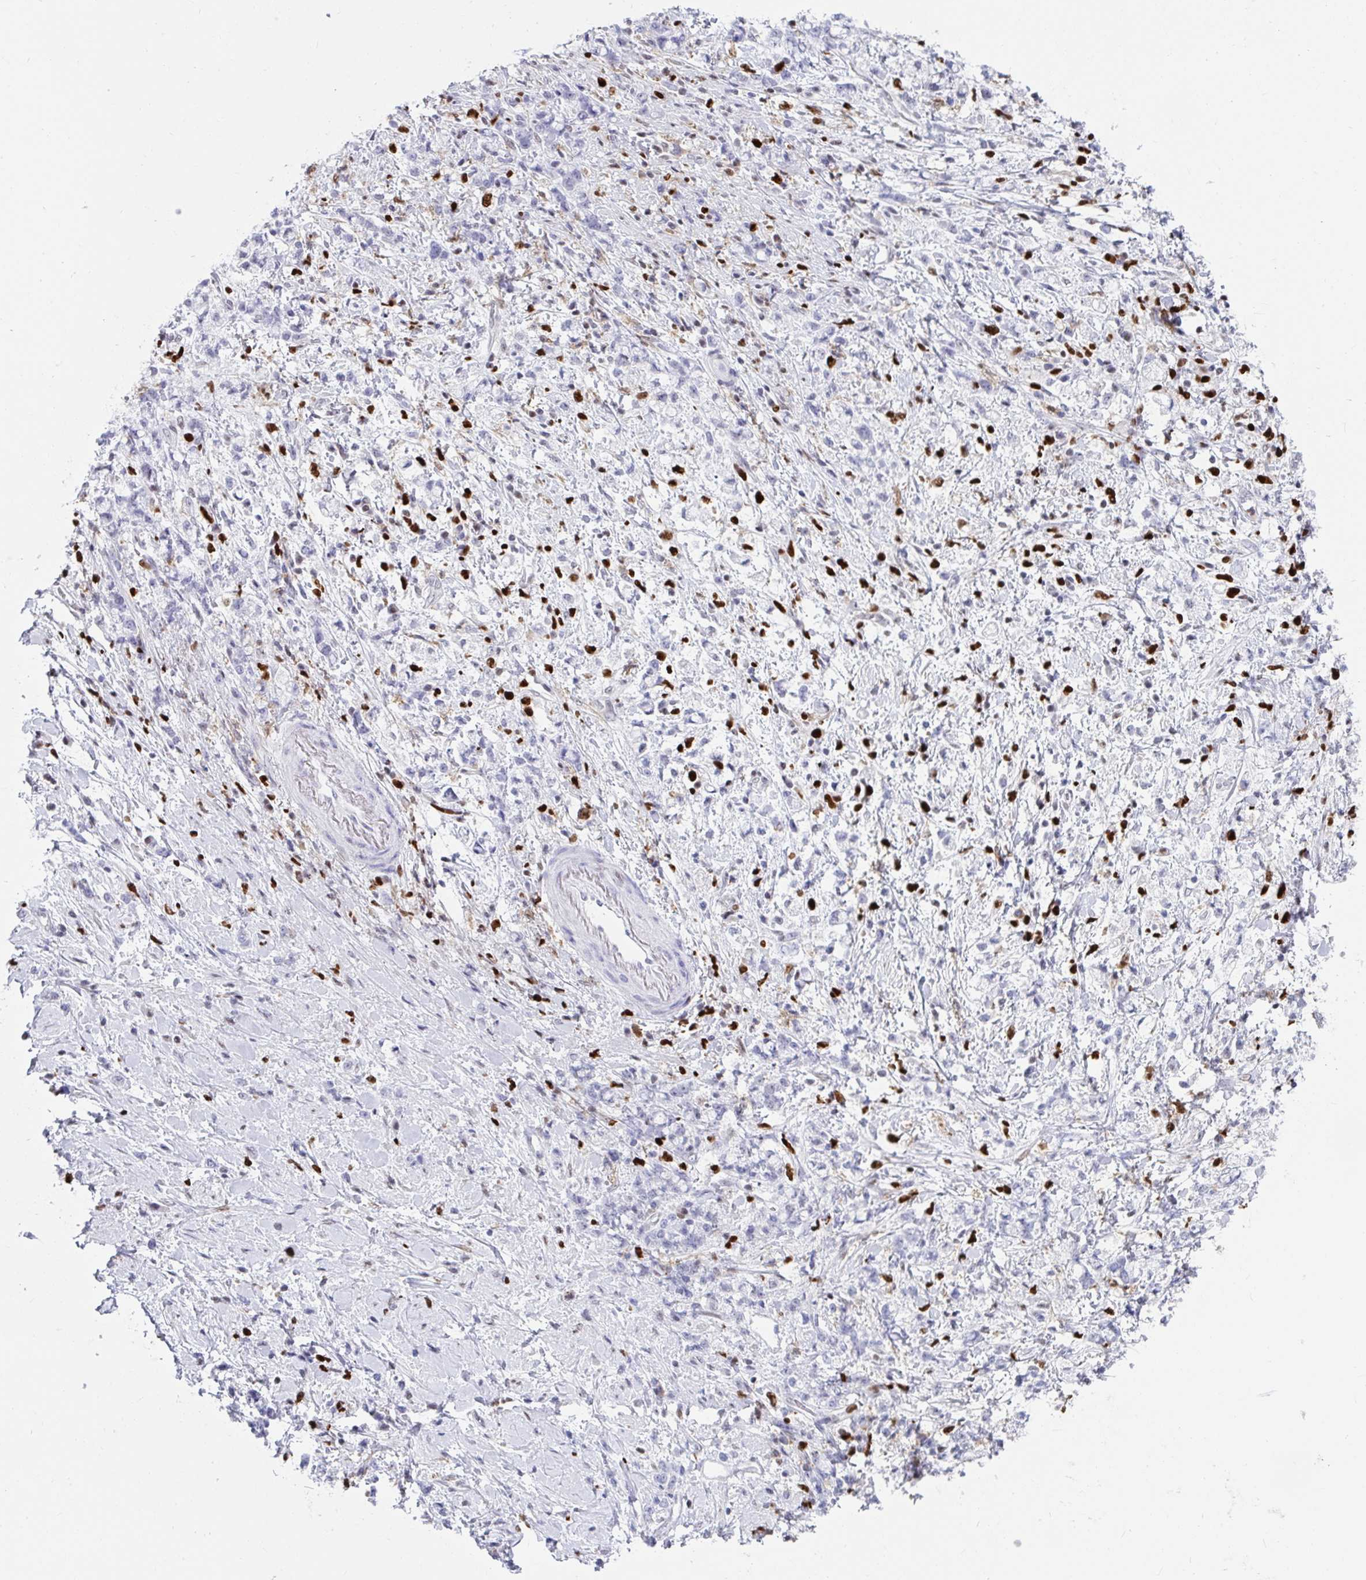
{"staining": {"intensity": "negative", "quantity": "none", "location": "none"}, "tissue": "stomach cancer", "cell_type": "Tumor cells", "image_type": "cancer", "snomed": [{"axis": "morphology", "description": "Adenocarcinoma, NOS"}, {"axis": "topography", "description": "Stomach"}], "caption": "Immunohistochemistry photomicrograph of neoplastic tissue: human stomach cancer stained with DAB (3,3'-diaminobenzidine) reveals no significant protein expression in tumor cells.", "gene": "ZNF586", "patient": {"sex": "female", "age": 60}}